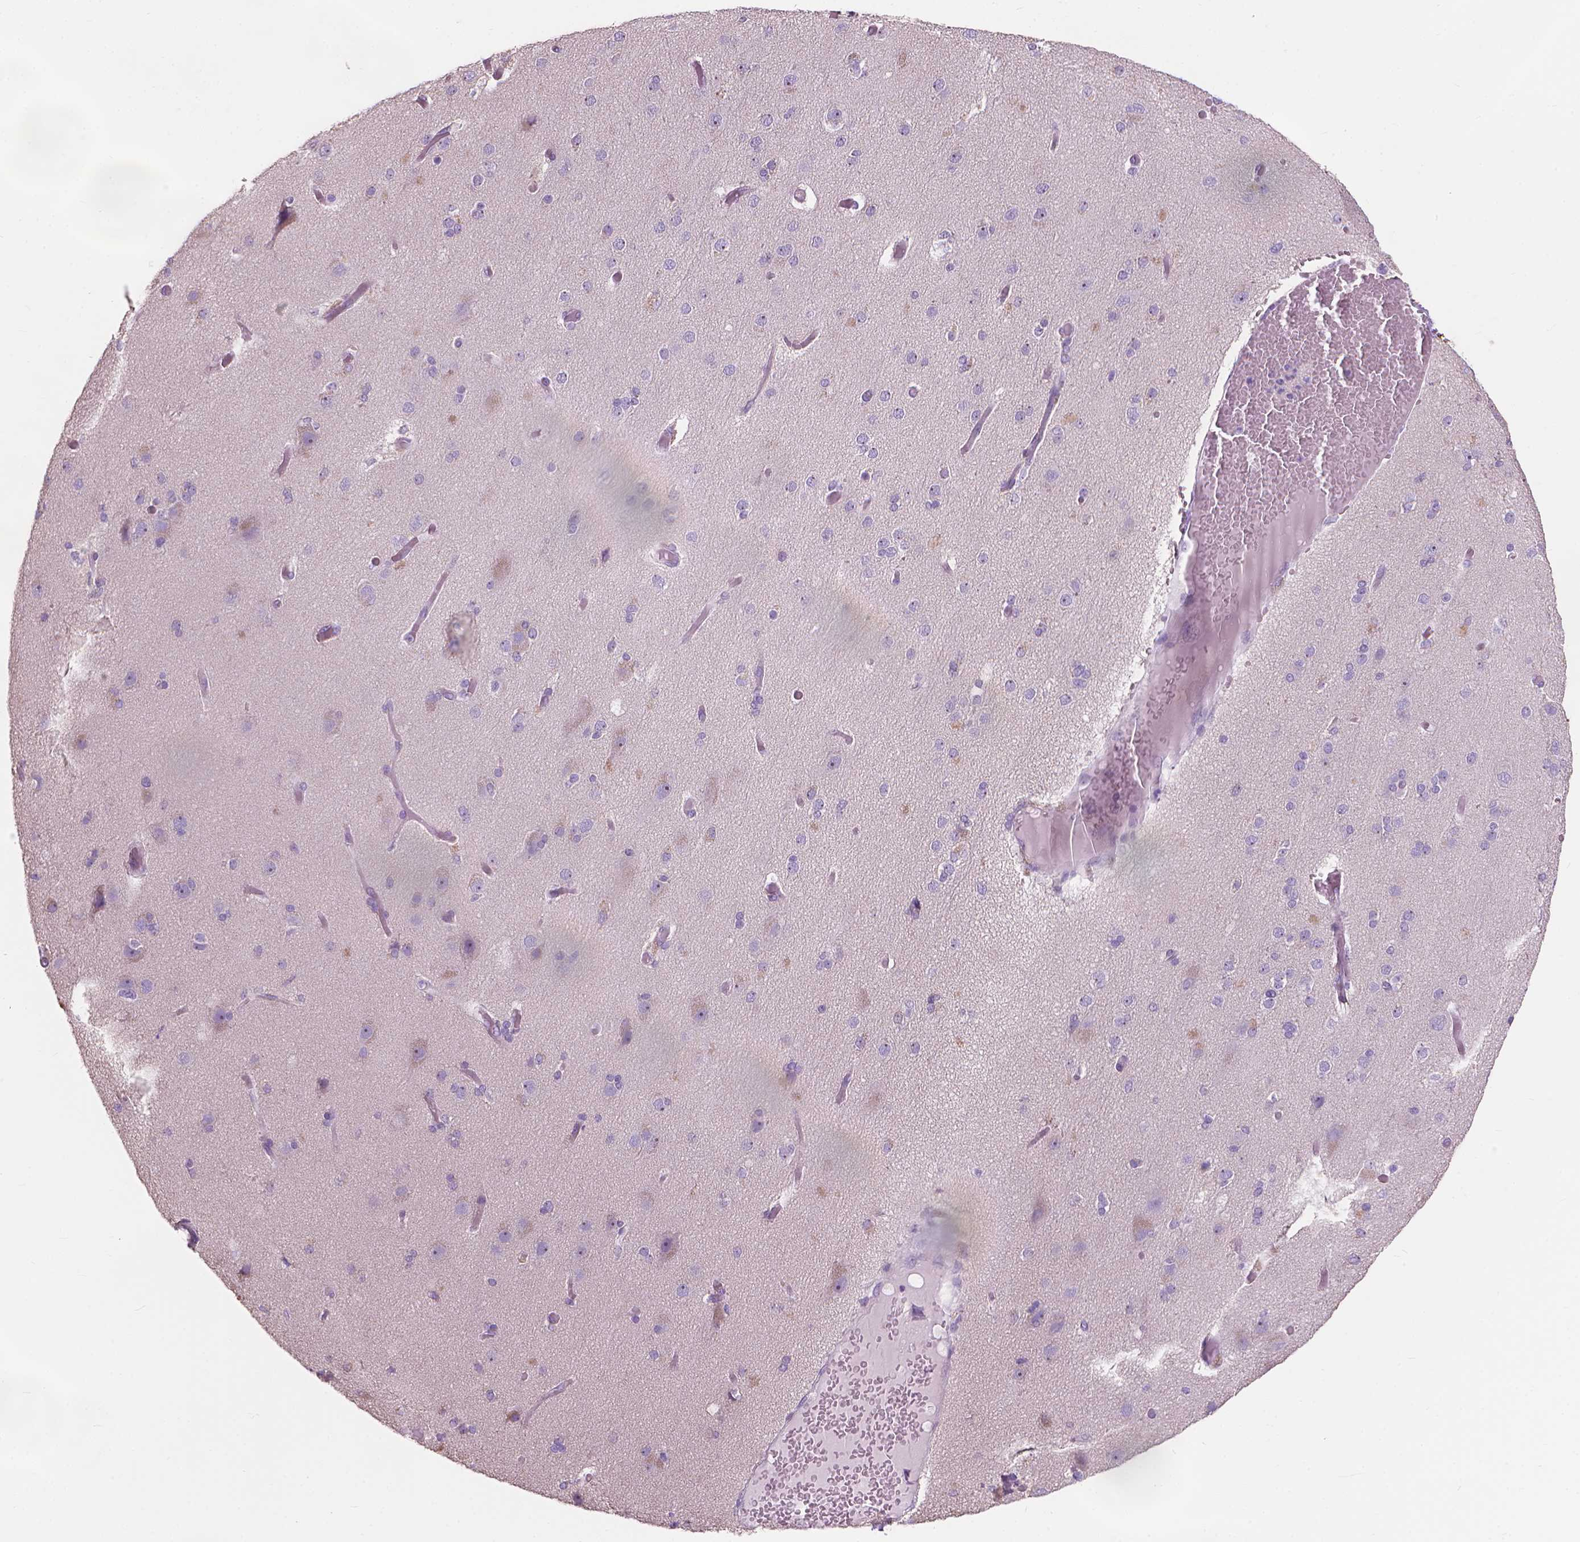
{"staining": {"intensity": "negative", "quantity": "none", "location": "none"}, "tissue": "cerebral cortex", "cell_type": "Endothelial cells", "image_type": "normal", "snomed": [{"axis": "morphology", "description": "Normal tissue, NOS"}, {"axis": "morphology", "description": "Glioma, malignant, High grade"}, {"axis": "topography", "description": "Cerebral cortex"}], "caption": "Immunohistochemistry histopathology image of benign human cerebral cortex stained for a protein (brown), which demonstrates no expression in endothelial cells. (DAB (3,3'-diaminobenzidine) IHC with hematoxylin counter stain).", "gene": "GPRC5A", "patient": {"sex": "male", "age": 71}}